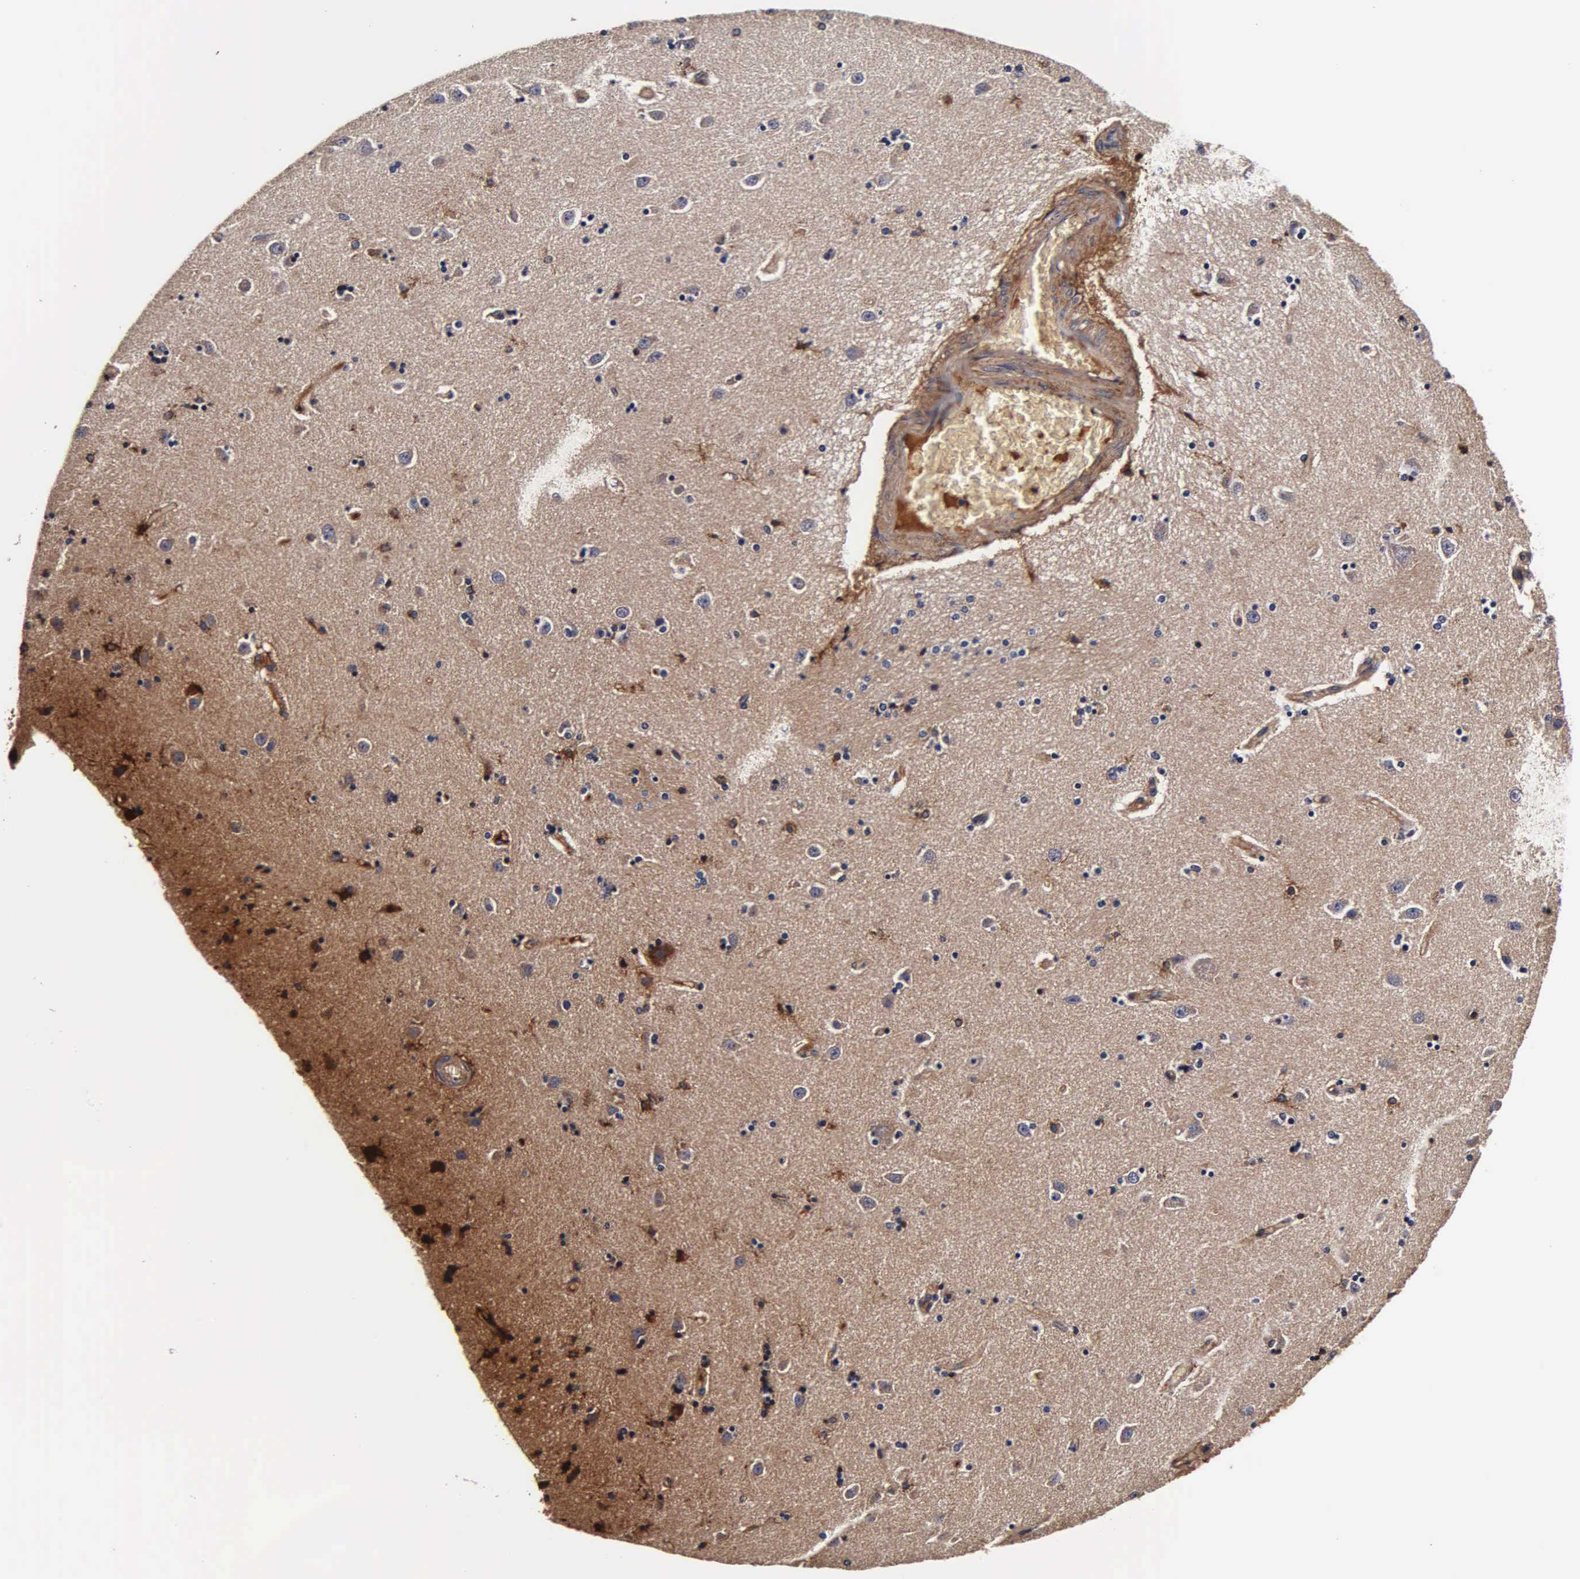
{"staining": {"intensity": "moderate", "quantity": "25%-75%", "location": "cytoplasmic/membranous"}, "tissue": "caudate", "cell_type": "Glial cells", "image_type": "normal", "snomed": [{"axis": "morphology", "description": "Normal tissue, NOS"}, {"axis": "topography", "description": "Lateral ventricle wall"}], "caption": "Caudate stained with DAB immunohistochemistry (IHC) reveals medium levels of moderate cytoplasmic/membranous staining in approximately 25%-75% of glial cells.", "gene": "CST3", "patient": {"sex": "female", "age": 54}}